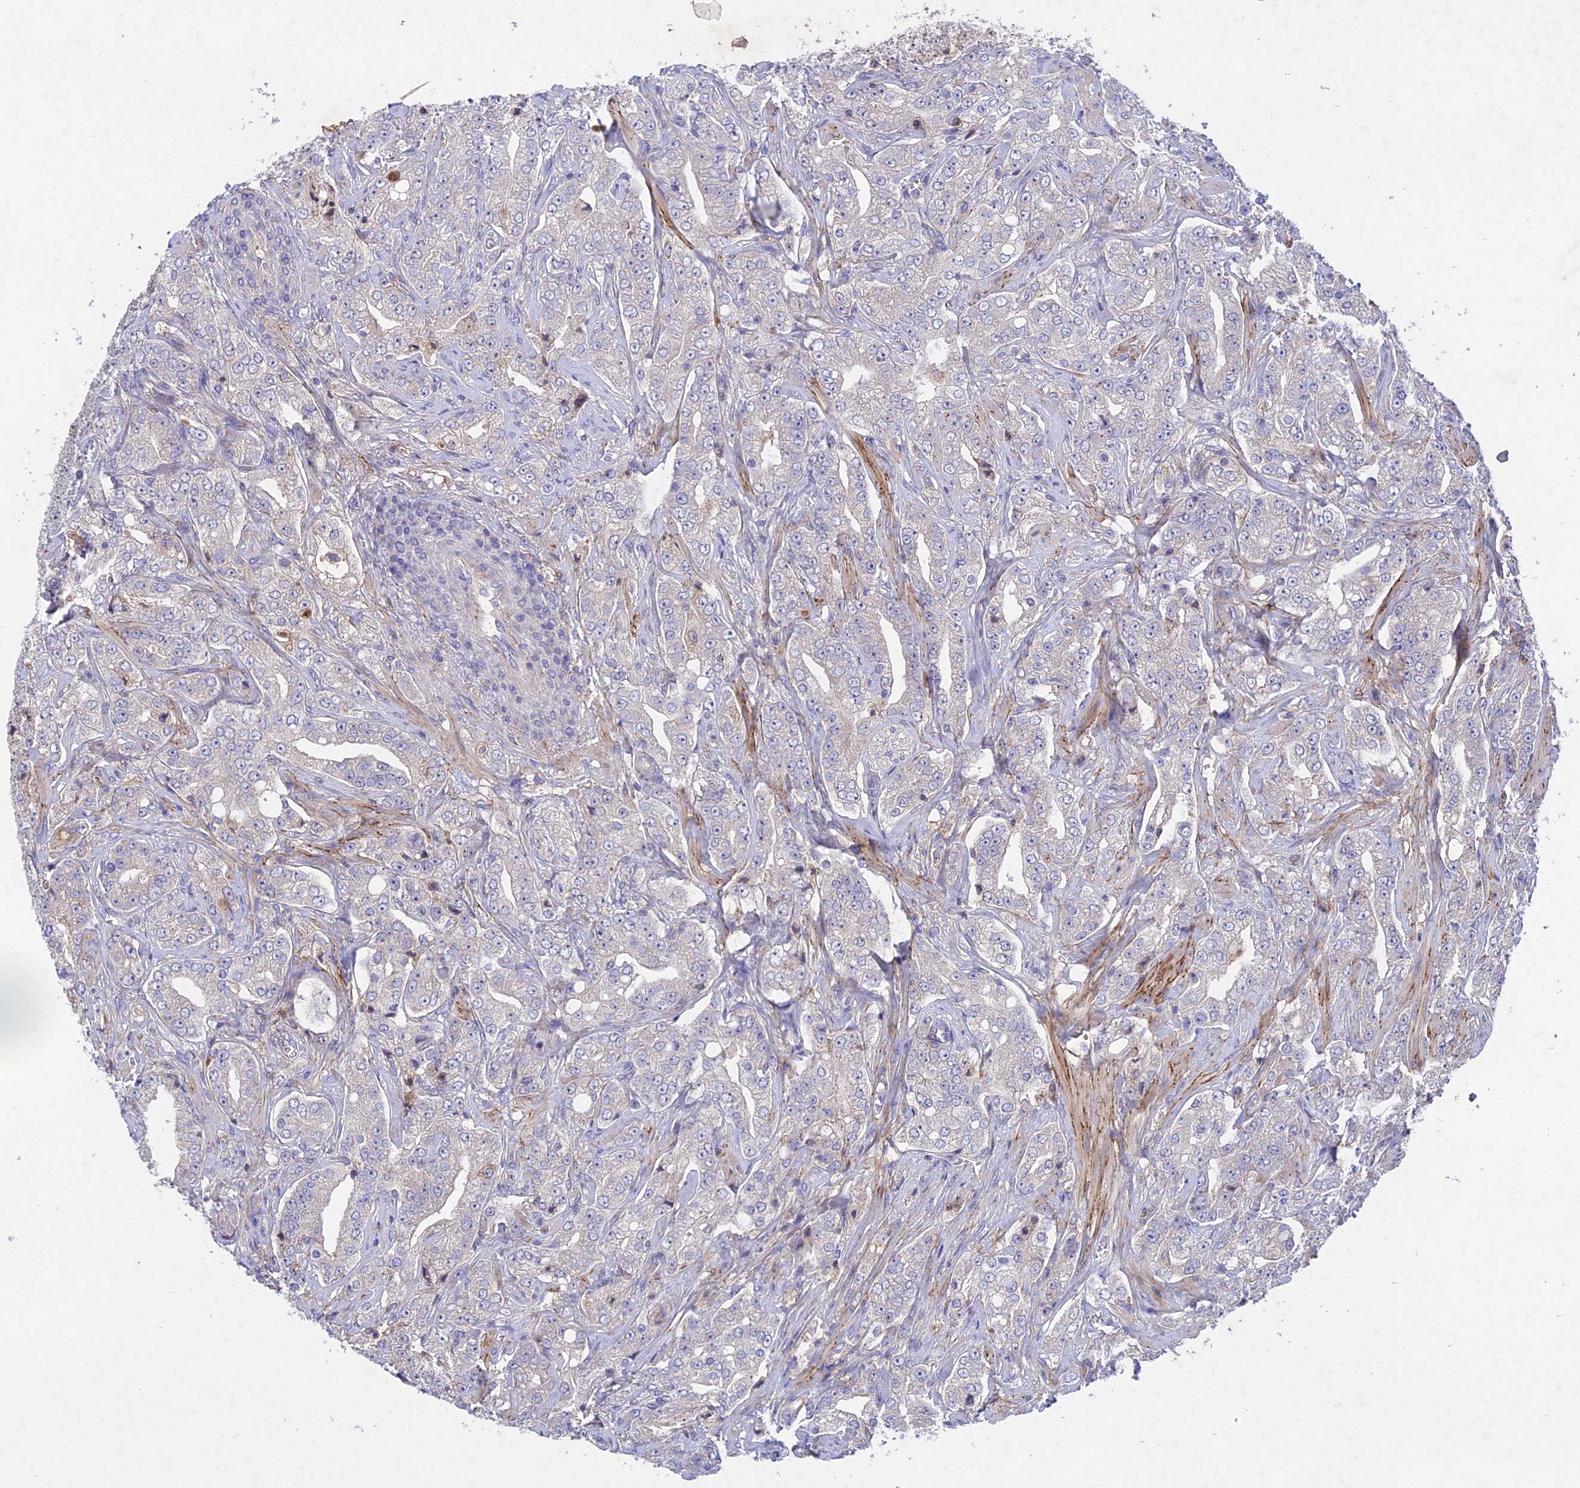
{"staining": {"intensity": "negative", "quantity": "none", "location": "none"}, "tissue": "prostate cancer", "cell_type": "Tumor cells", "image_type": "cancer", "snomed": [{"axis": "morphology", "description": "Adenocarcinoma, Low grade"}, {"axis": "topography", "description": "Prostate"}], "caption": "Immunohistochemical staining of prostate adenocarcinoma (low-grade) demonstrates no significant expression in tumor cells.", "gene": "ADO", "patient": {"sex": "male", "age": 67}}